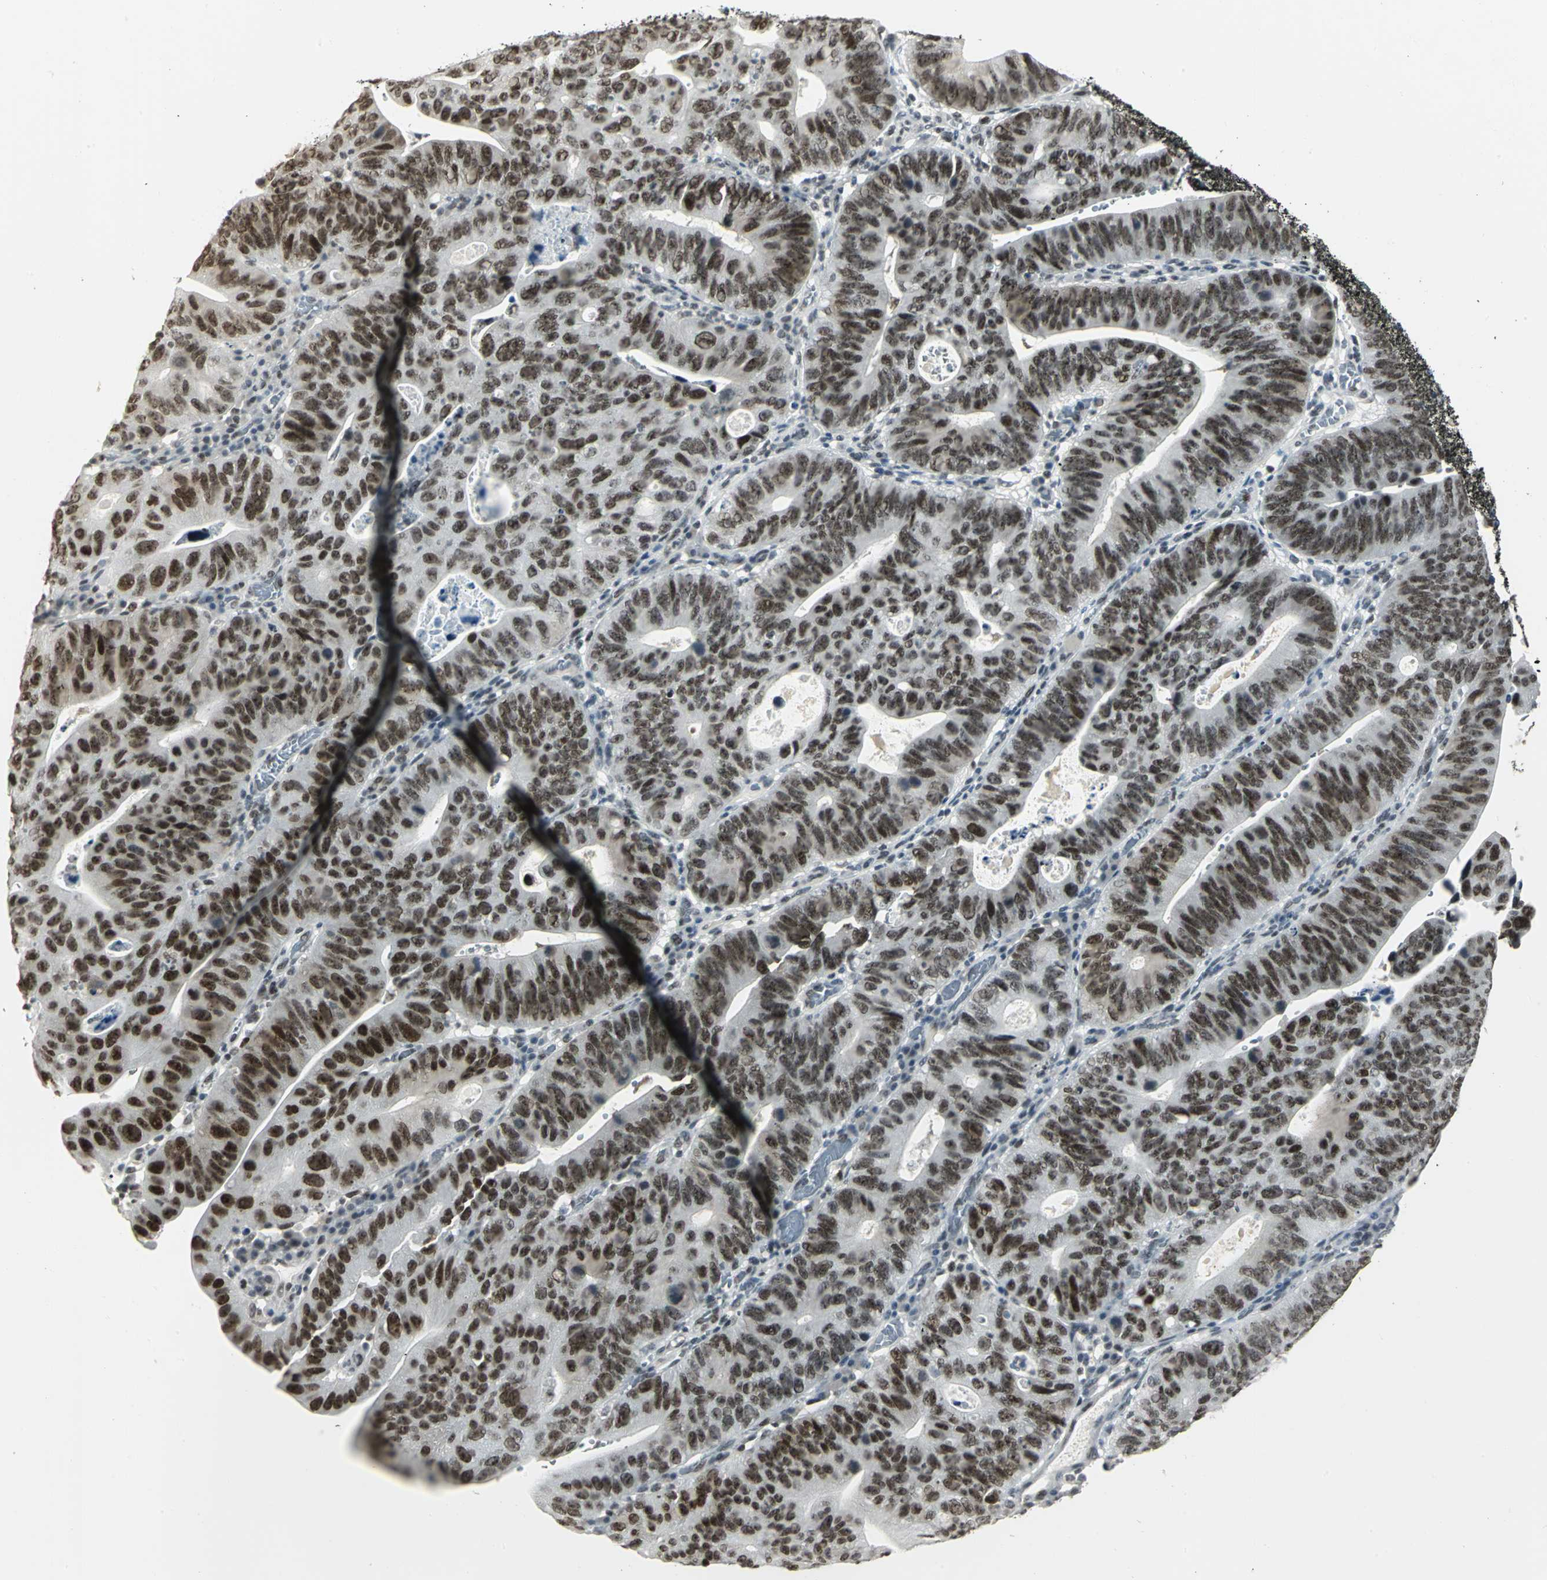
{"staining": {"intensity": "strong", "quantity": ">75%", "location": "nuclear"}, "tissue": "stomach cancer", "cell_type": "Tumor cells", "image_type": "cancer", "snomed": [{"axis": "morphology", "description": "Adenocarcinoma, NOS"}, {"axis": "topography", "description": "Stomach"}], "caption": "DAB (3,3'-diaminobenzidine) immunohistochemical staining of human stomach cancer (adenocarcinoma) displays strong nuclear protein positivity in approximately >75% of tumor cells.", "gene": "CBX3", "patient": {"sex": "male", "age": 59}}